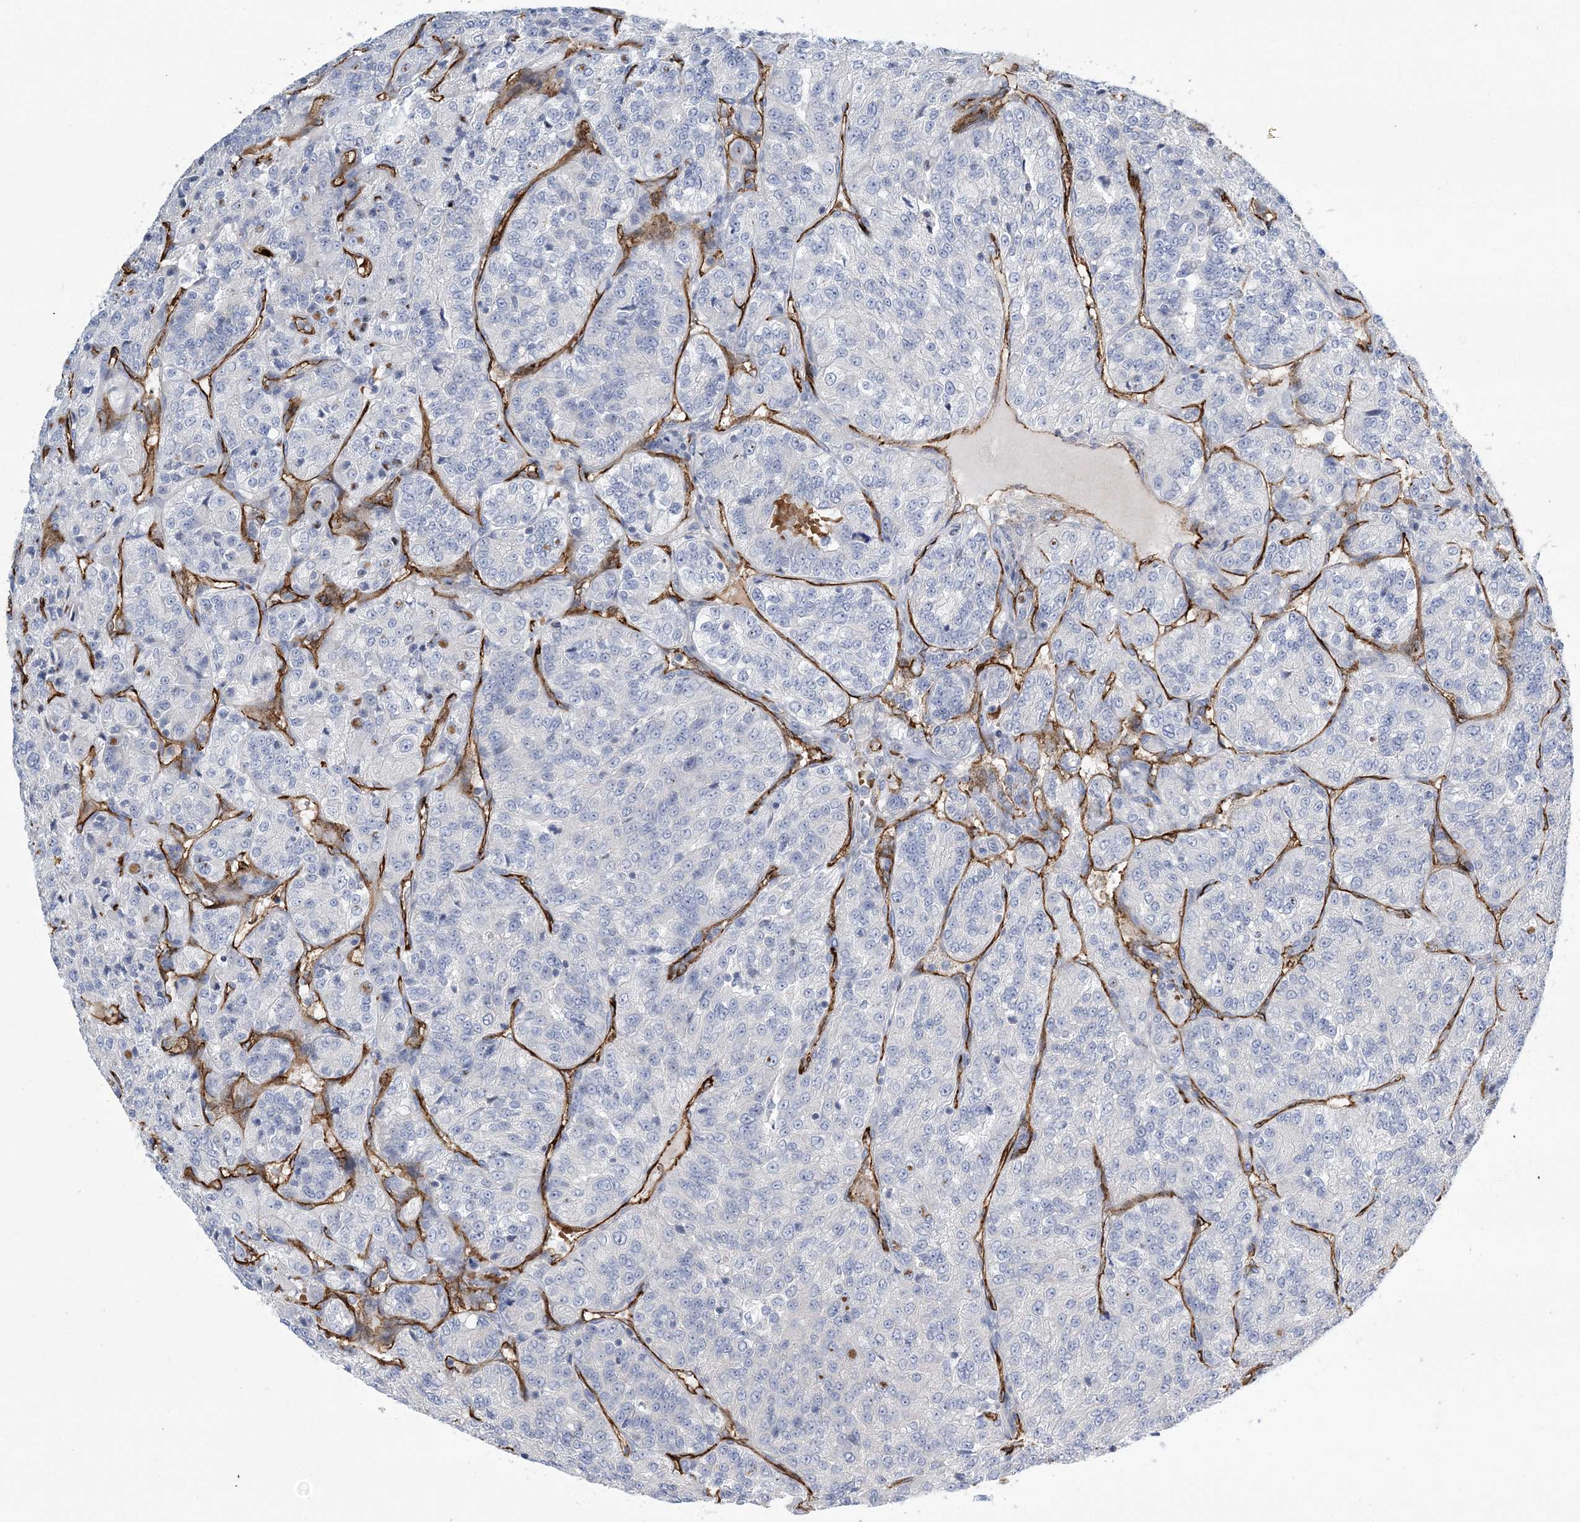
{"staining": {"intensity": "negative", "quantity": "none", "location": "none"}, "tissue": "renal cancer", "cell_type": "Tumor cells", "image_type": "cancer", "snomed": [{"axis": "morphology", "description": "Adenocarcinoma, NOS"}, {"axis": "topography", "description": "Kidney"}], "caption": "A high-resolution histopathology image shows immunohistochemistry staining of adenocarcinoma (renal), which exhibits no significant staining in tumor cells. (Brightfield microscopy of DAB immunohistochemistry (IHC) at high magnification).", "gene": "CALN1", "patient": {"sex": "female", "age": 63}}